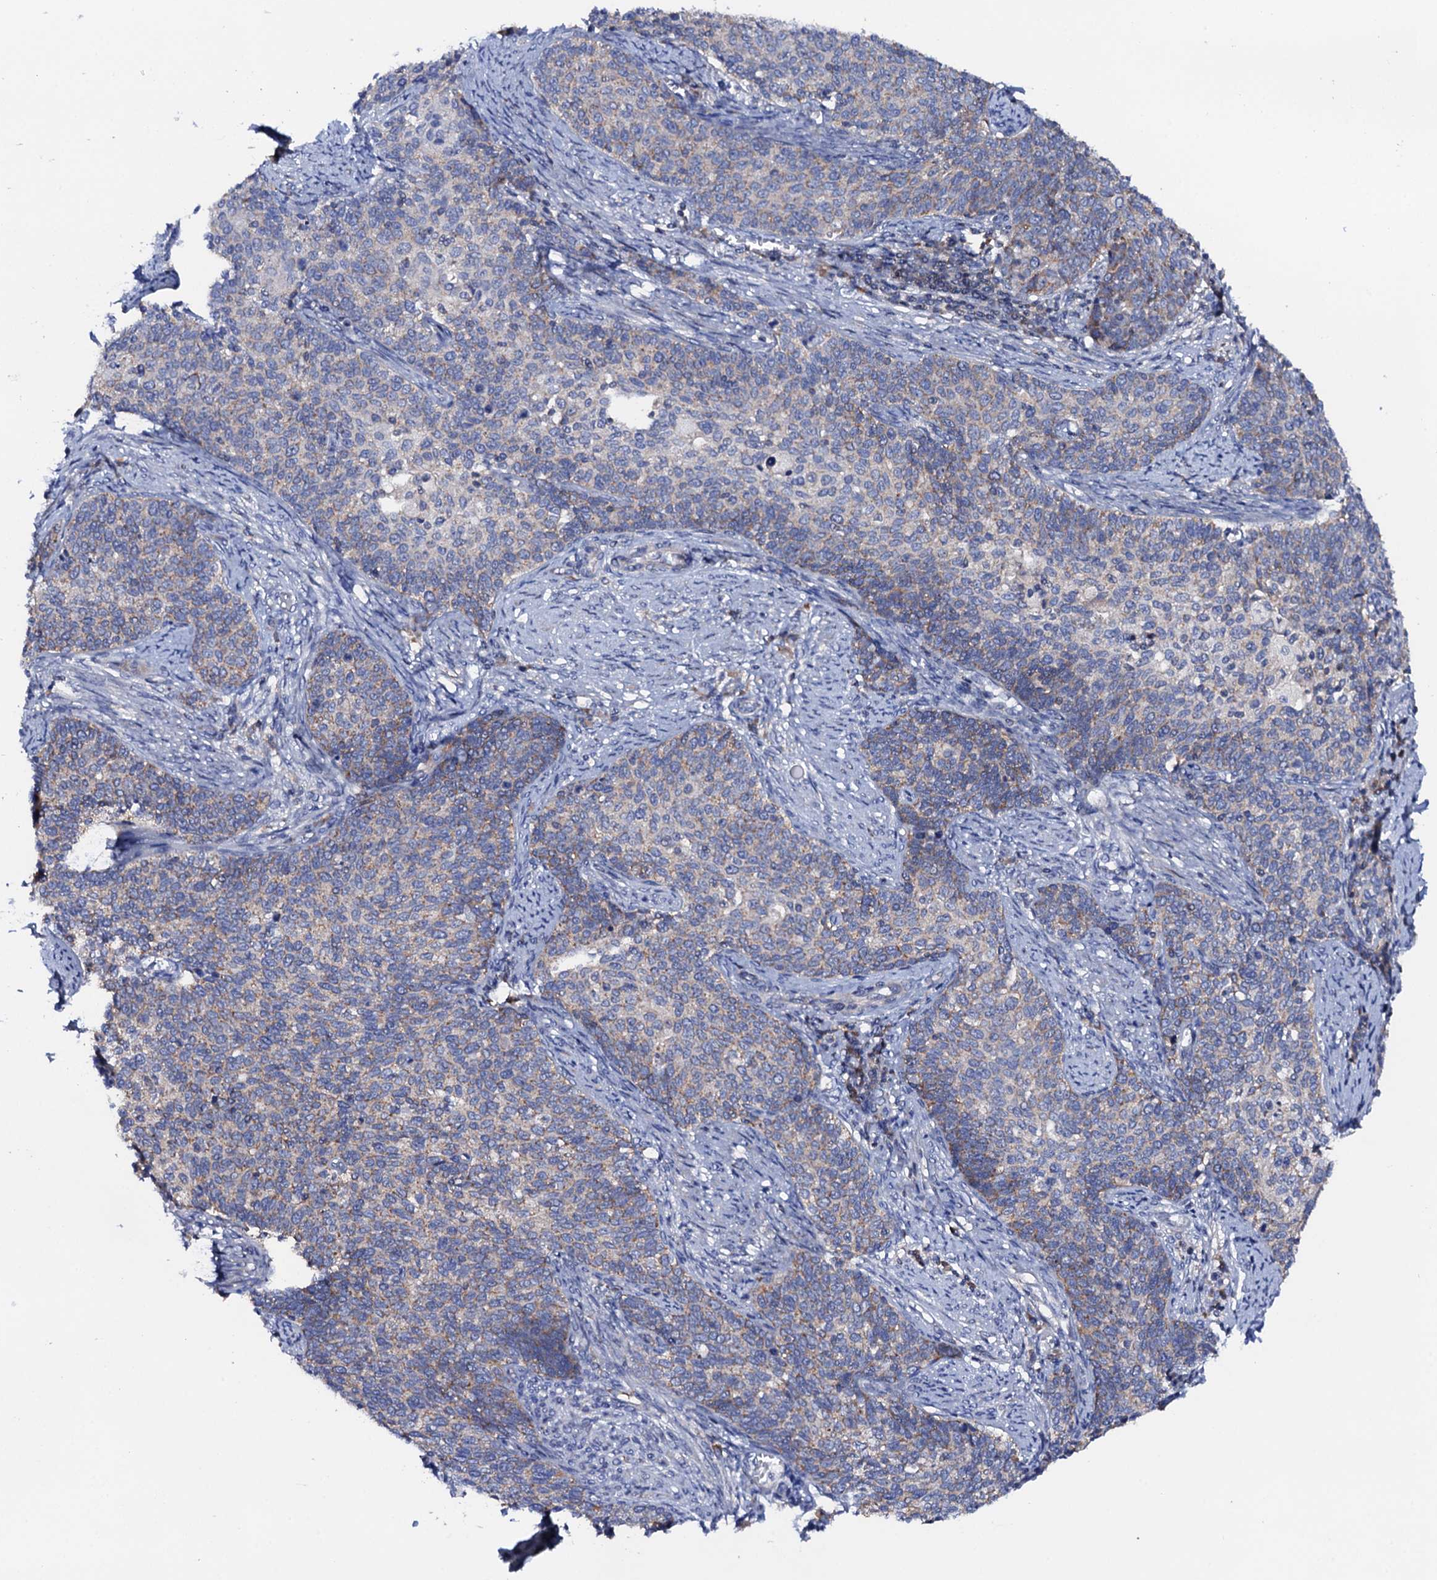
{"staining": {"intensity": "weak", "quantity": "<25%", "location": "cytoplasmic/membranous"}, "tissue": "cervical cancer", "cell_type": "Tumor cells", "image_type": "cancer", "snomed": [{"axis": "morphology", "description": "Squamous cell carcinoma, NOS"}, {"axis": "topography", "description": "Cervix"}], "caption": "There is no significant staining in tumor cells of cervical cancer (squamous cell carcinoma).", "gene": "MRPL48", "patient": {"sex": "female", "age": 39}}